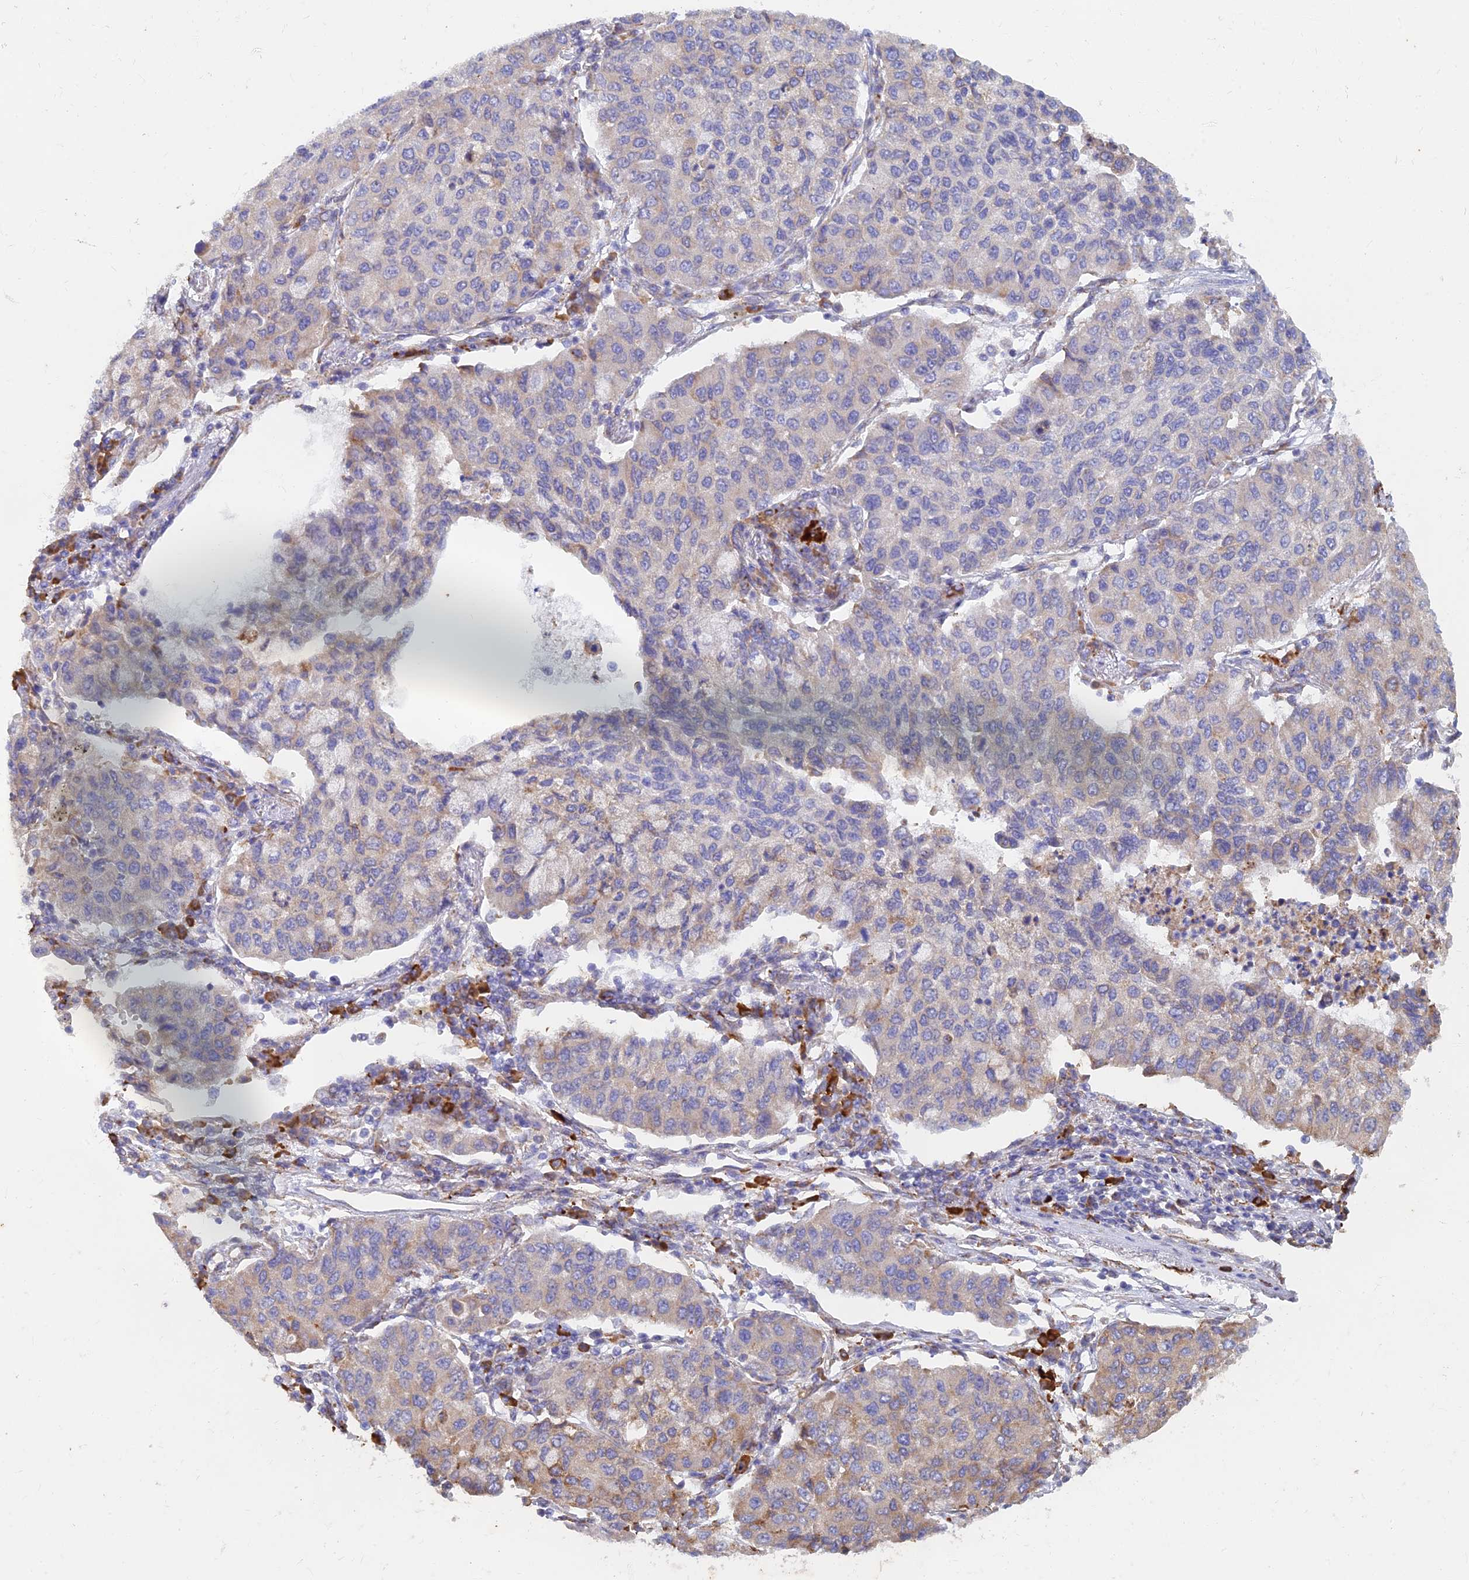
{"staining": {"intensity": "weak", "quantity": "<25%", "location": "cytoplasmic/membranous"}, "tissue": "lung cancer", "cell_type": "Tumor cells", "image_type": "cancer", "snomed": [{"axis": "morphology", "description": "Squamous cell carcinoma, NOS"}, {"axis": "topography", "description": "Lung"}], "caption": "This is a histopathology image of immunohistochemistry staining of lung cancer (squamous cell carcinoma), which shows no staining in tumor cells.", "gene": "WDR35", "patient": {"sex": "male", "age": 74}}